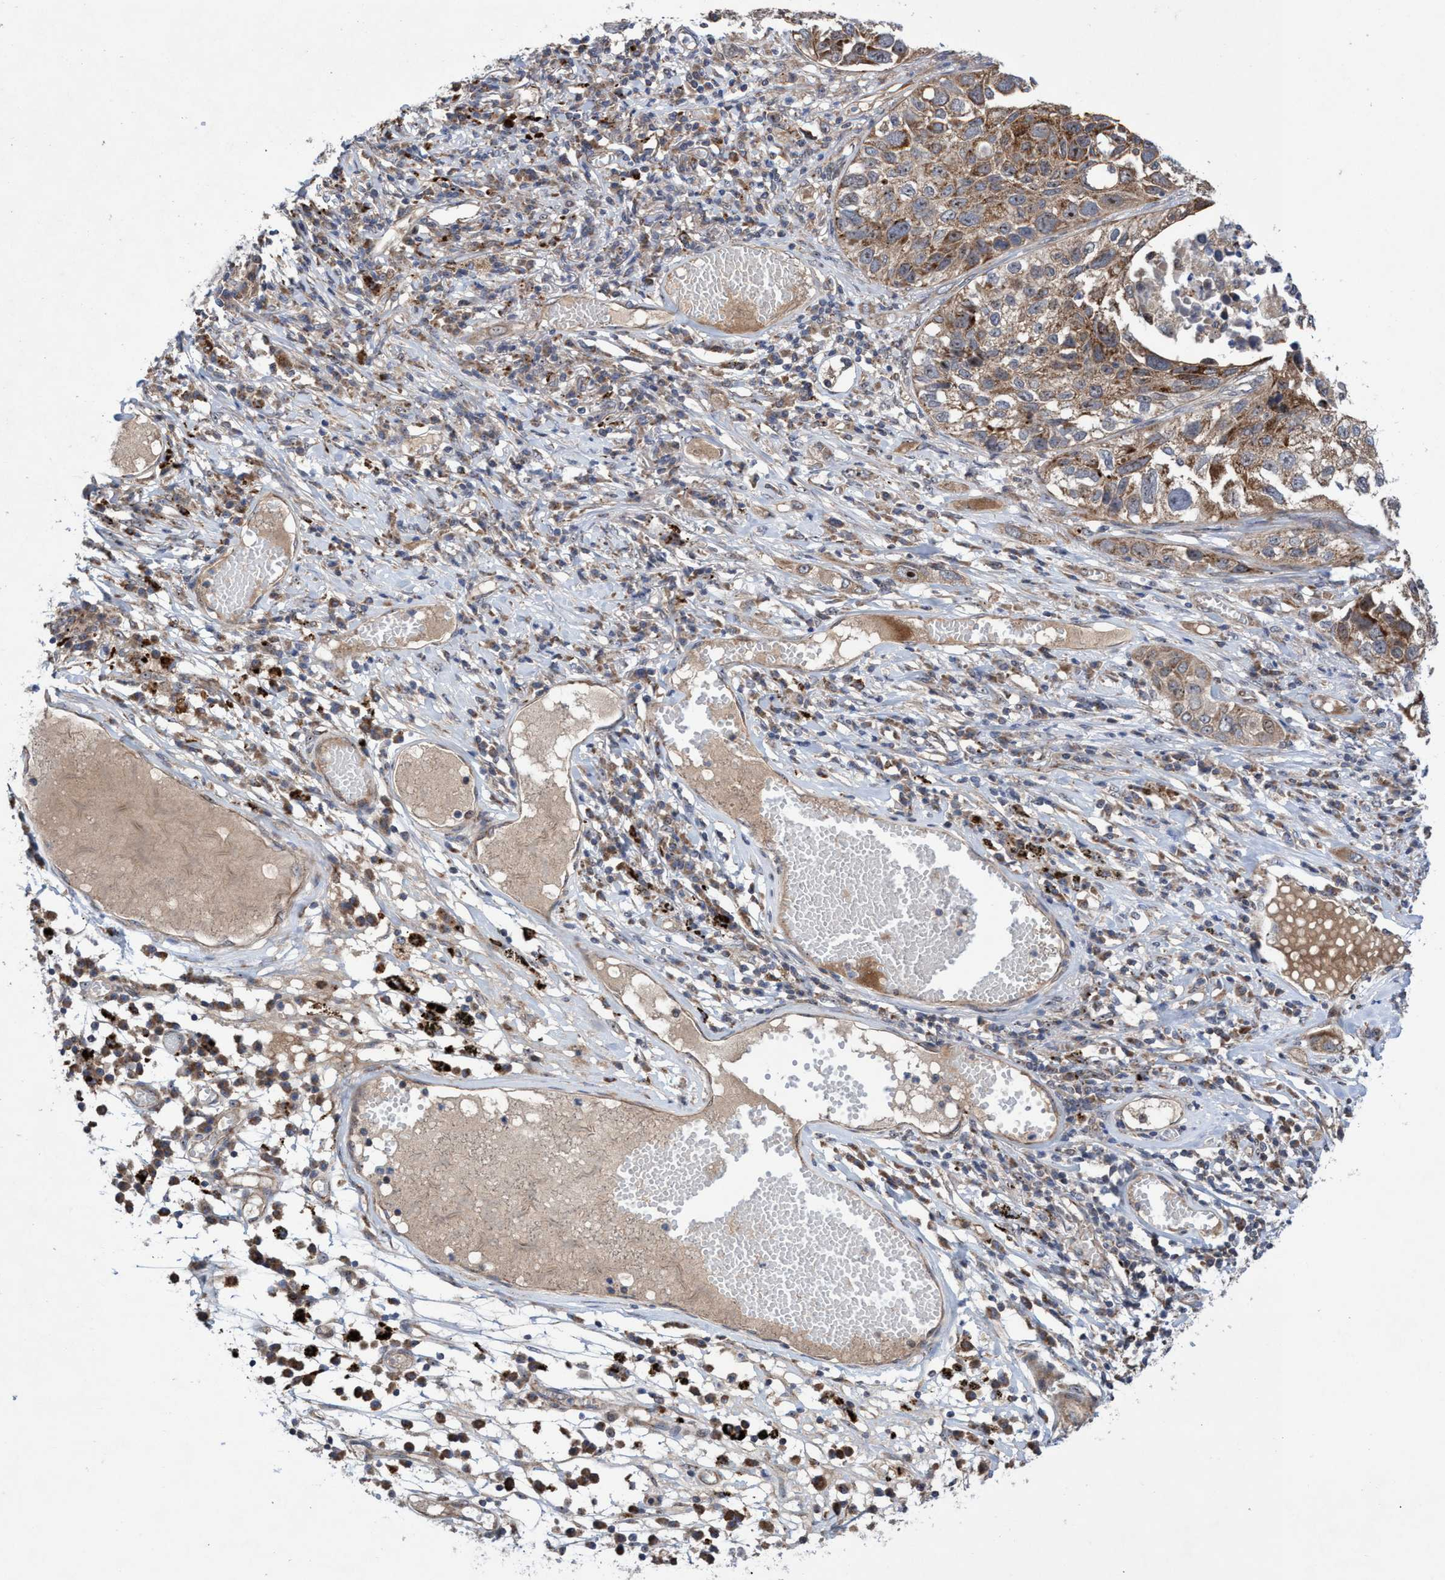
{"staining": {"intensity": "moderate", "quantity": ">75%", "location": "cytoplasmic/membranous,nuclear"}, "tissue": "lung cancer", "cell_type": "Tumor cells", "image_type": "cancer", "snomed": [{"axis": "morphology", "description": "Squamous cell carcinoma, NOS"}, {"axis": "topography", "description": "Lung"}], "caption": "Protein staining exhibits moderate cytoplasmic/membranous and nuclear staining in about >75% of tumor cells in lung cancer (squamous cell carcinoma).", "gene": "P2RY14", "patient": {"sex": "male", "age": 71}}